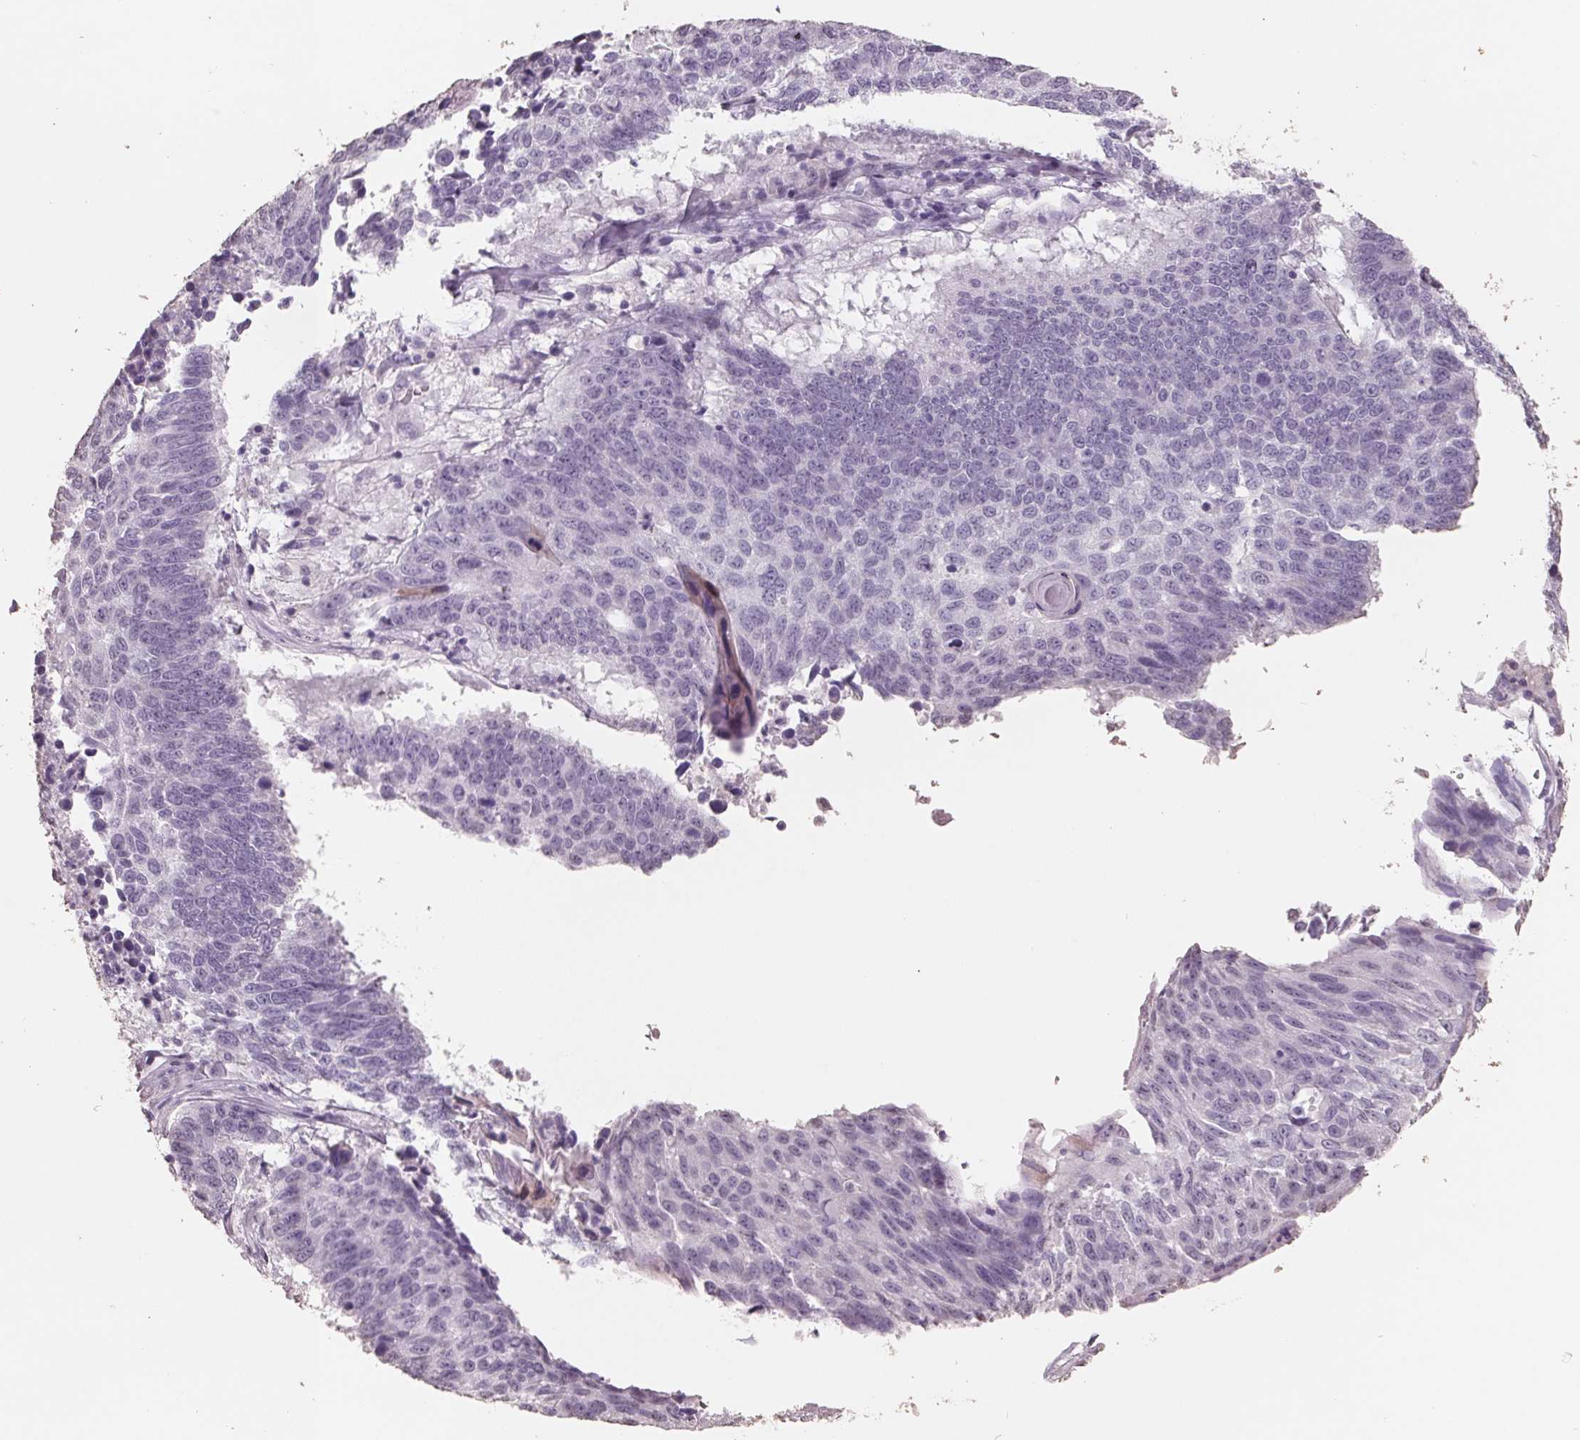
{"staining": {"intensity": "negative", "quantity": "none", "location": "none"}, "tissue": "lung cancer", "cell_type": "Tumor cells", "image_type": "cancer", "snomed": [{"axis": "morphology", "description": "Squamous cell carcinoma, NOS"}, {"axis": "topography", "description": "Lung"}], "caption": "Lung squamous cell carcinoma was stained to show a protein in brown. There is no significant expression in tumor cells.", "gene": "FTCD", "patient": {"sex": "male", "age": 73}}